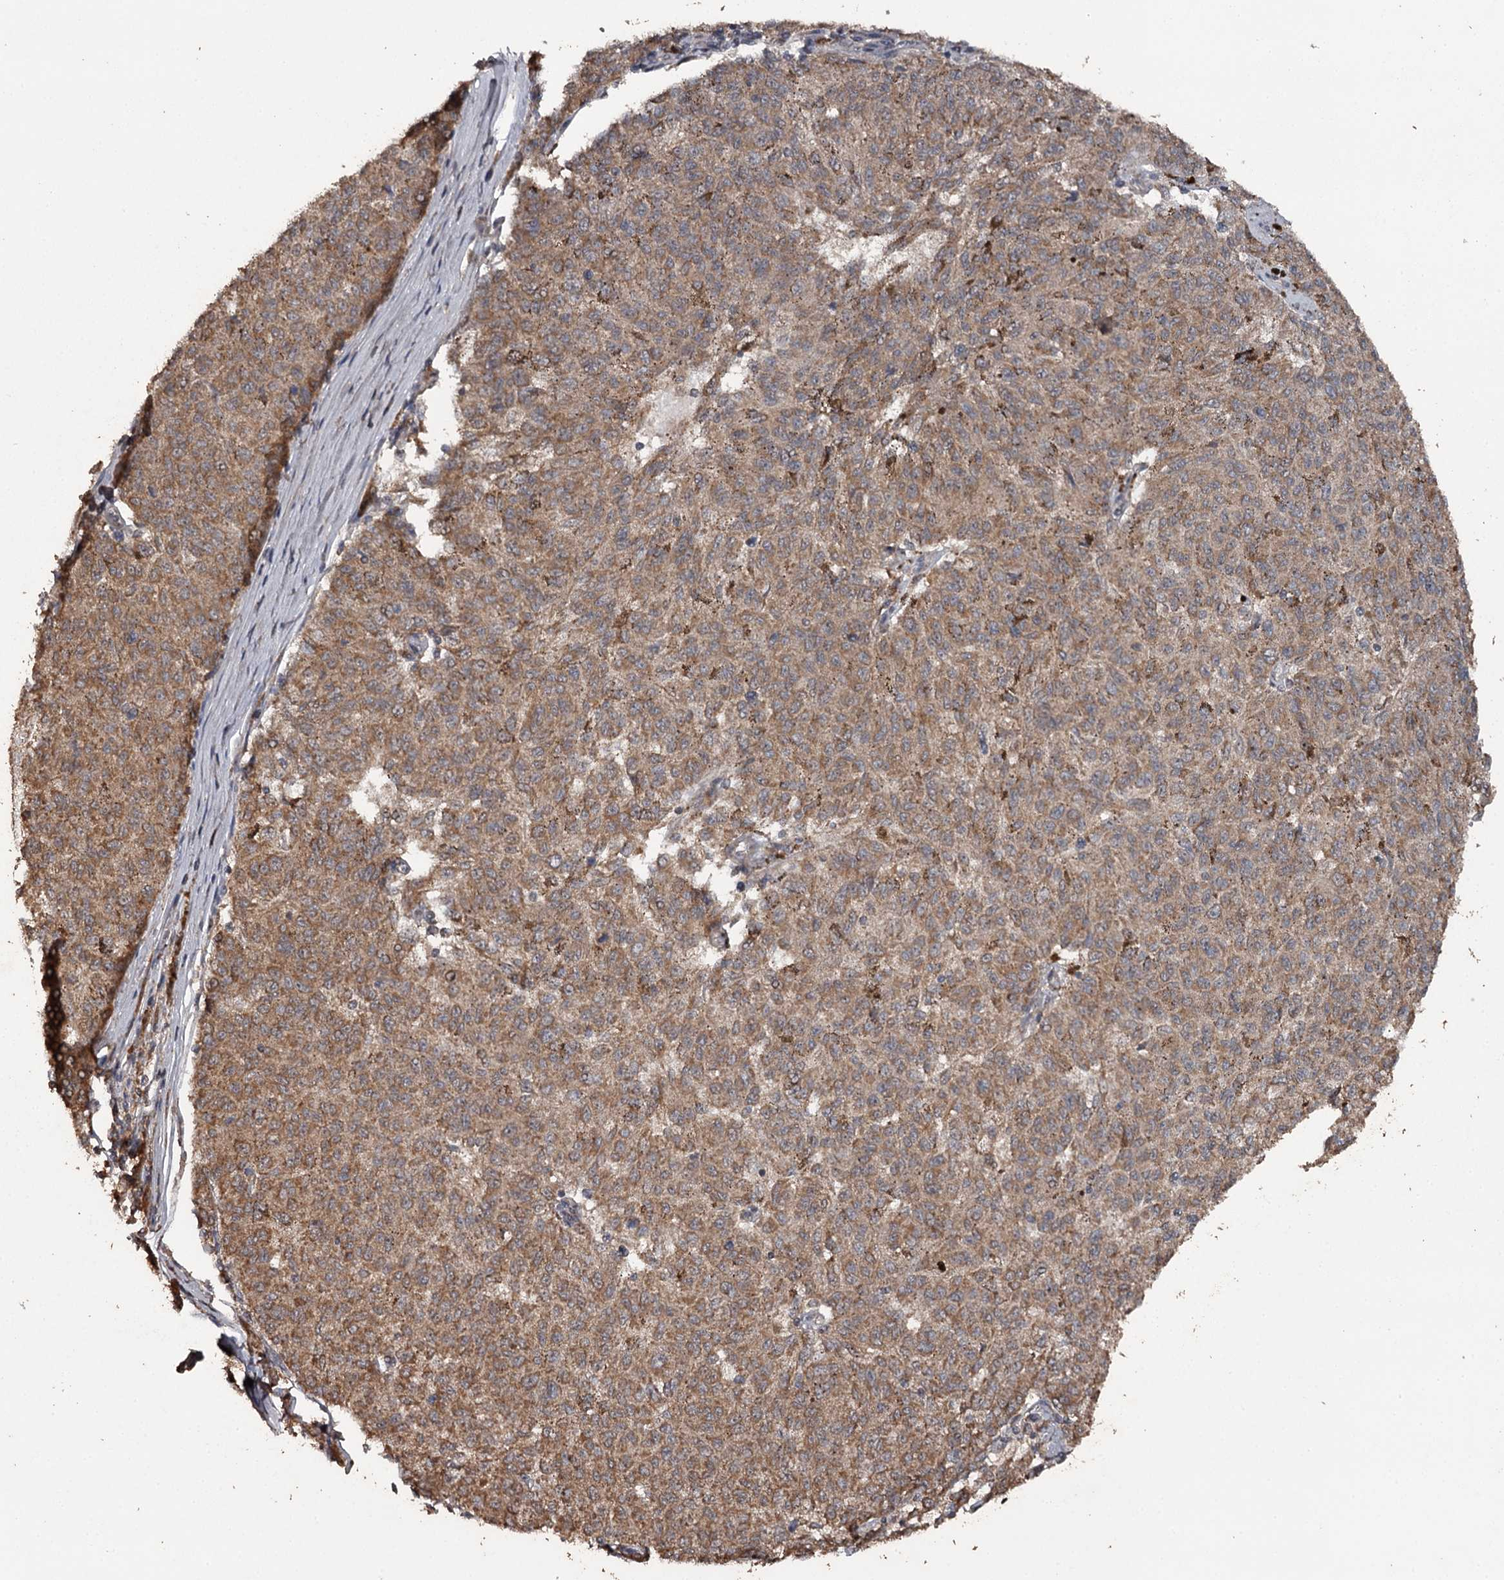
{"staining": {"intensity": "moderate", "quantity": ">75%", "location": "cytoplasmic/membranous"}, "tissue": "melanoma", "cell_type": "Tumor cells", "image_type": "cancer", "snomed": [{"axis": "morphology", "description": "Malignant melanoma, NOS"}, {"axis": "topography", "description": "Skin"}], "caption": "Tumor cells show medium levels of moderate cytoplasmic/membranous staining in approximately >75% of cells in malignant melanoma.", "gene": "WIPI1", "patient": {"sex": "female", "age": 72}}